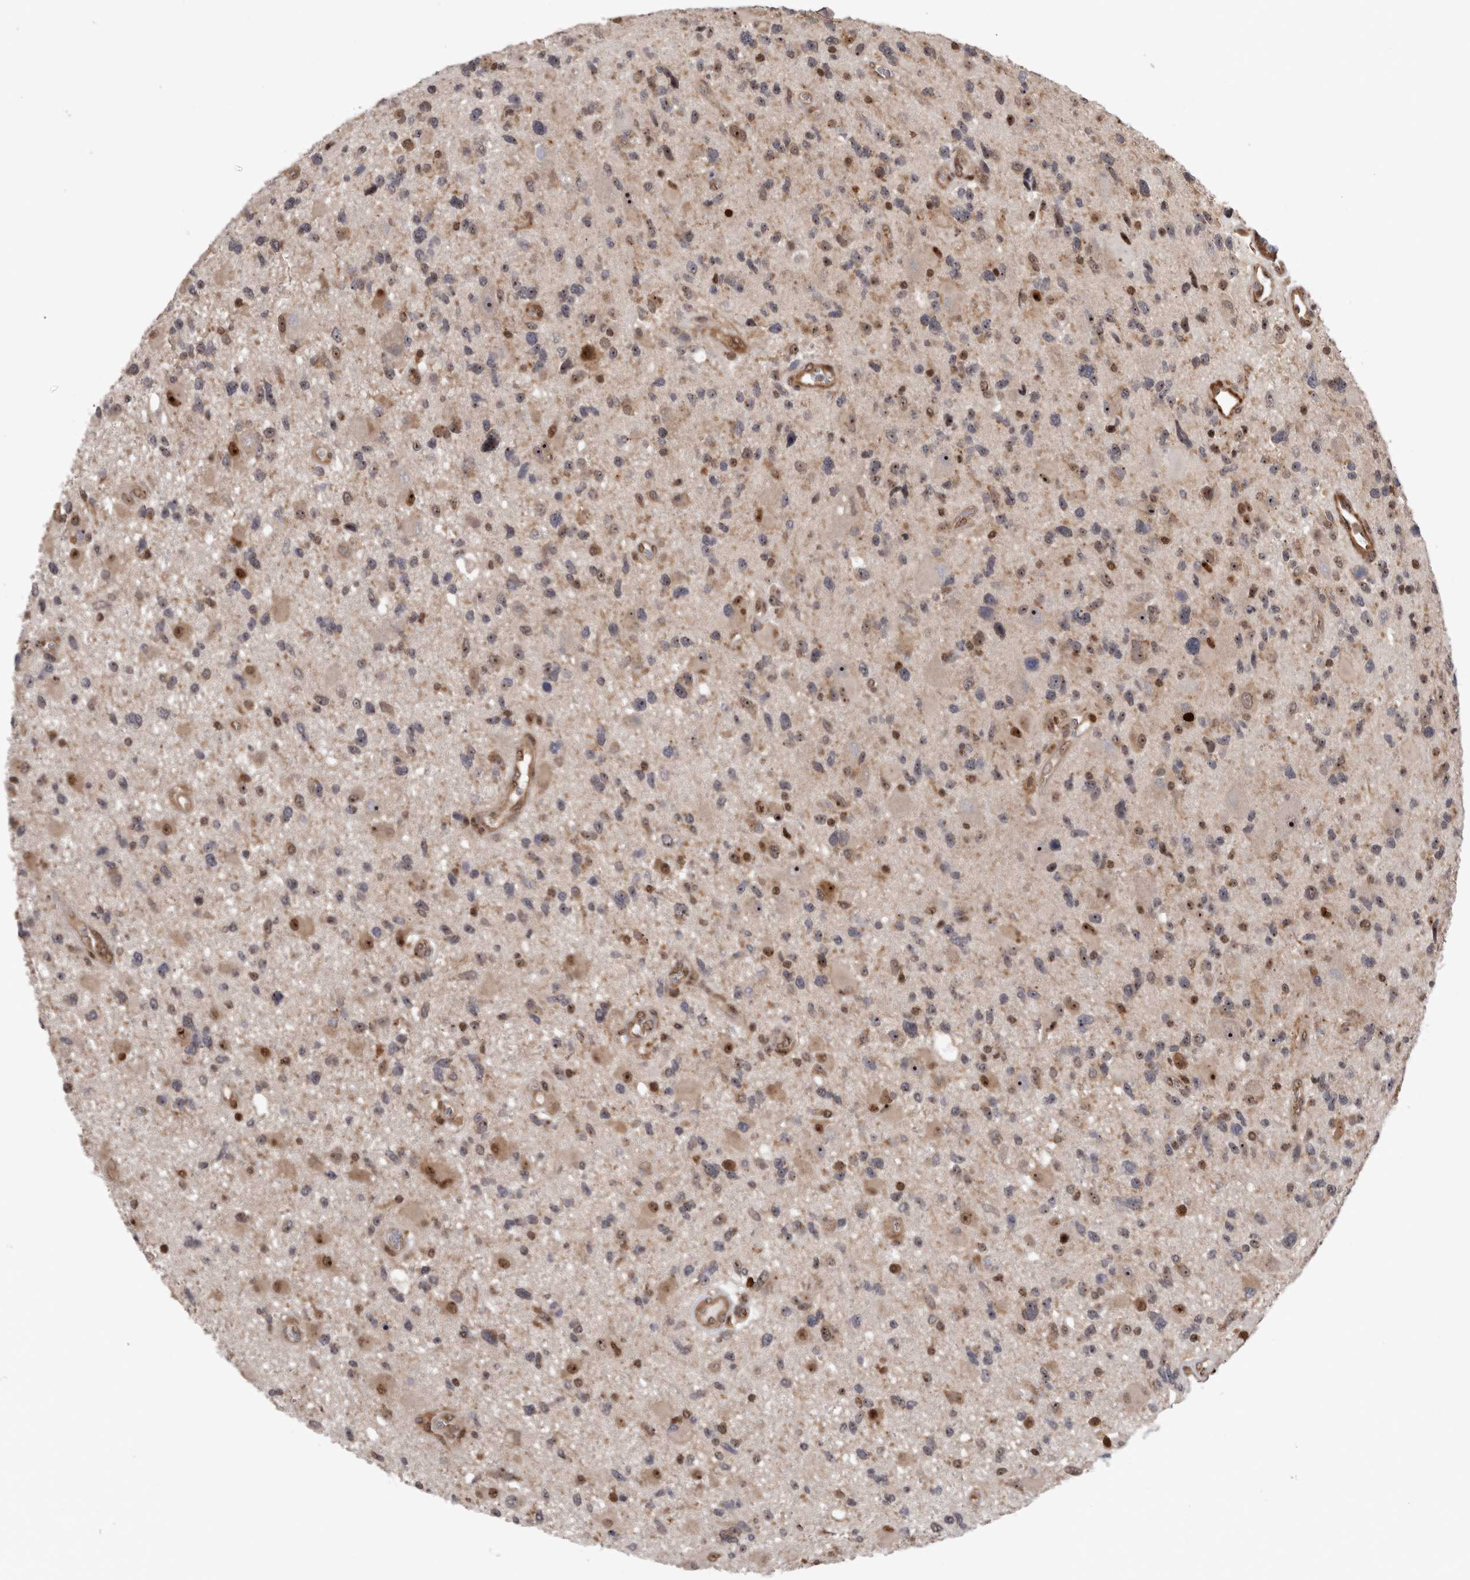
{"staining": {"intensity": "moderate", "quantity": "25%-75%", "location": "cytoplasmic/membranous,nuclear"}, "tissue": "glioma", "cell_type": "Tumor cells", "image_type": "cancer", "snomed": [{"axis": "morphology", "description": "Glioma, malignant, High grade"}, {"axis": "topography", "description": "Brain"}], "caption": "A high-resolution micrograph shows immunohistochemistry staining of malignant glioma (high-grade), which exhibits moderate cytoplasmic/membranous and nuclear staining in approximately 25%-75% of tumor cells.", "gene": "TDRD7", "patient": {"sex": "male", "age": 33}}